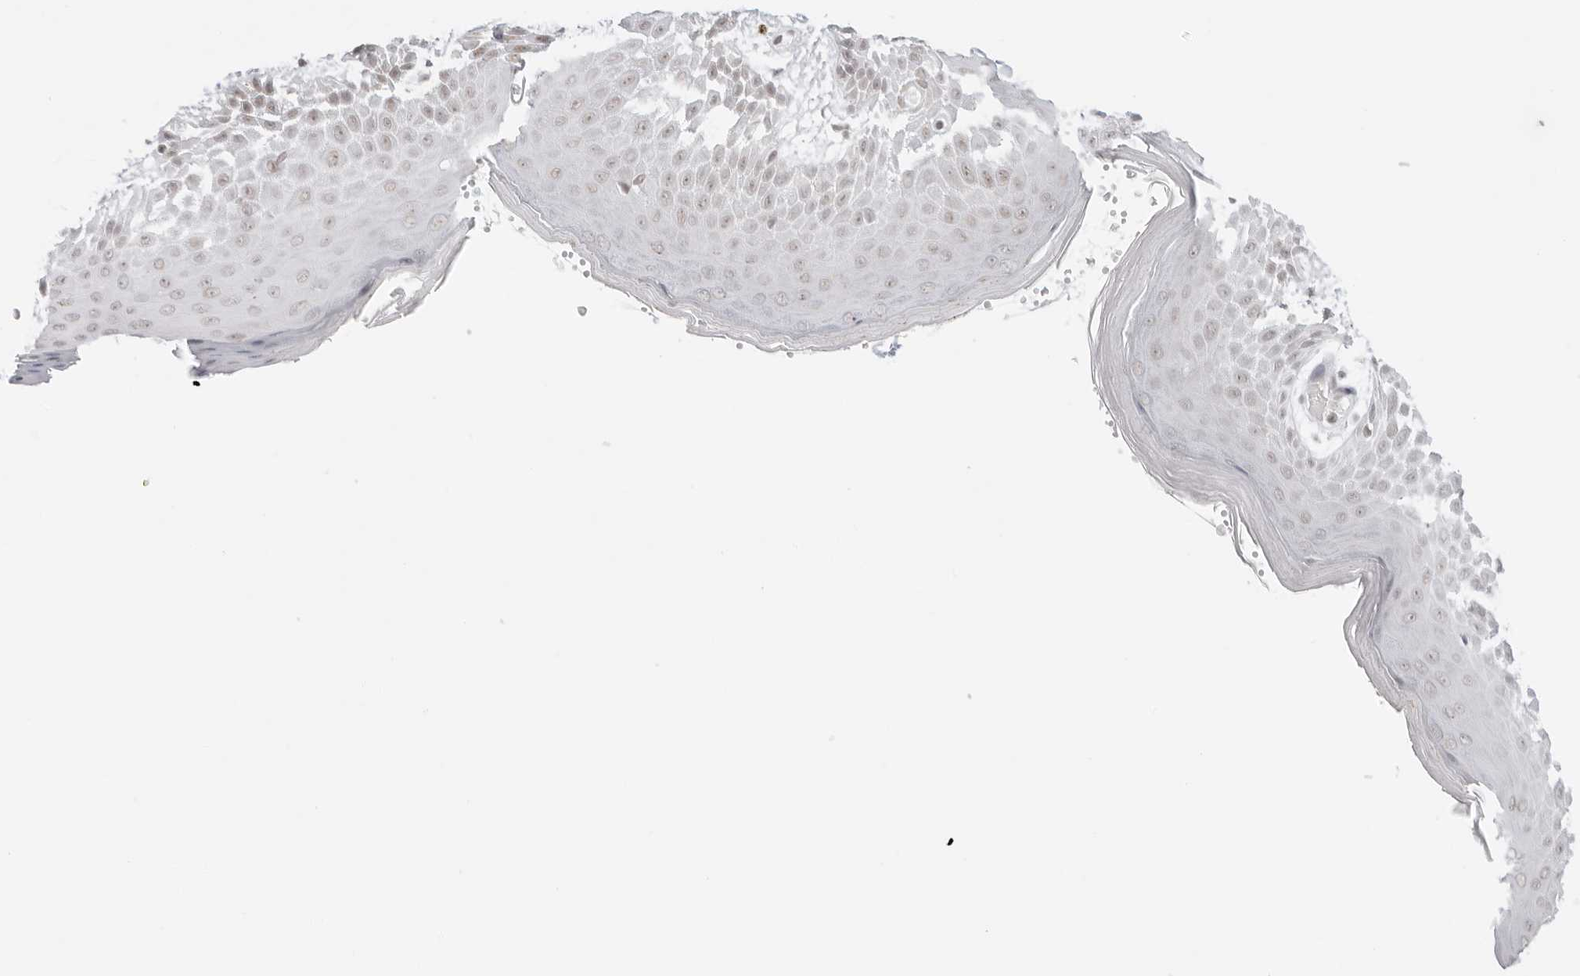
{"staining": {"intensity": "moderate", "quantity": "<25%", "location": "cytoplasmic/membranous"}, "tissue": "skin", "cell_type": "Epidermal cells", "image_type": "normal", "snomed": [{"axis": "morphology", "description": "Normal tissue, NOS"}, {"axis": "topography", "description": "Anal"}], "caption": "DAB (3,3'-diaminobenzidine) immunohistochemical staining of benign skin displays moderate cytoplasmic/membranous protein positivity in approximately <25% of epidermal cells.", "gene": "TCIM", "patient": {"sex": "male", "age": 74}}